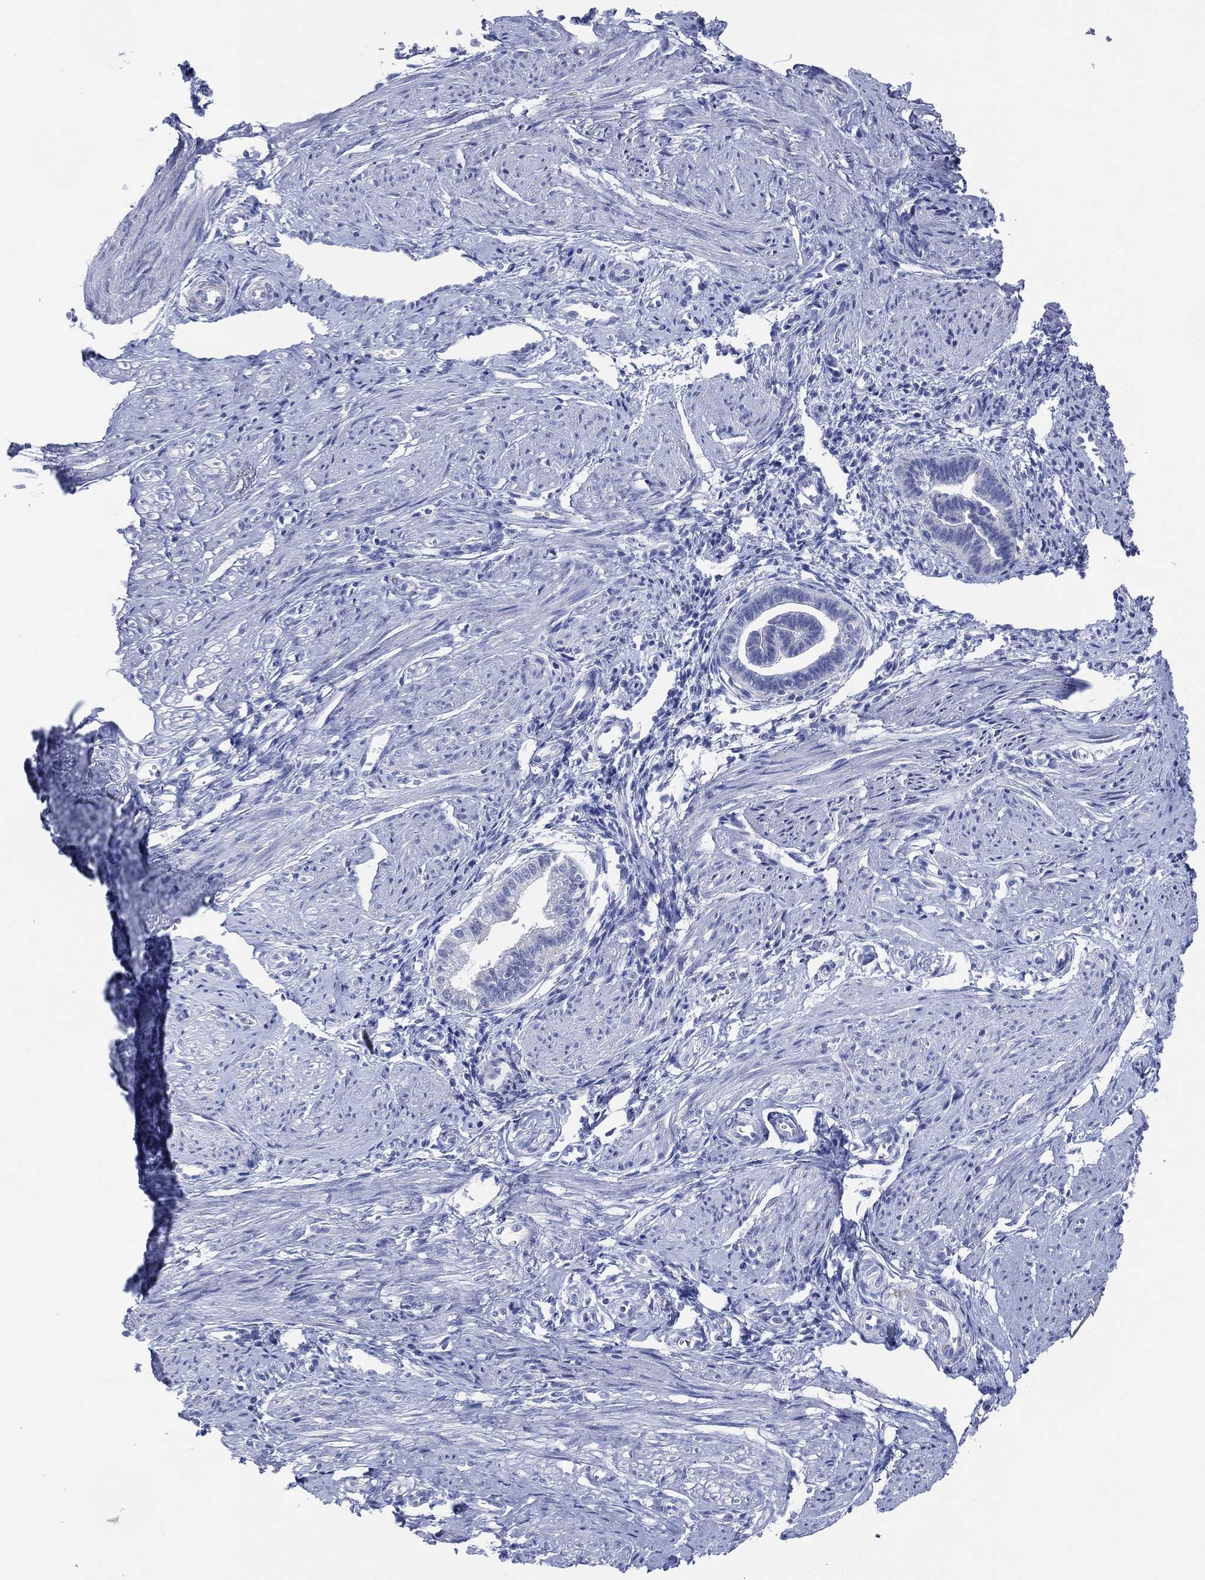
{"staining": {"intensity": "negative", "quantity": "none", "location": "none"}, "tissue": "endometrium", "cell_type": "Cells in endometrial stroma", "image_type": "normal", "snomed": [{"axis": "morphology", "description": "Normal tissue, NOS"}, {"axis": "topography", "description": "Cervix"}, {"axis": "topography", "description": "Endometrium"}], "caption": "The image reveals no staining of cells in endometrial stroma in normal endometrium. Brightfield microscopy of IHC stained with DAB (brown) and hematoxylin (blue), captured at high magnification.", "gene": "ADAD2", "patient": {"sex": "female", "age": 37}}